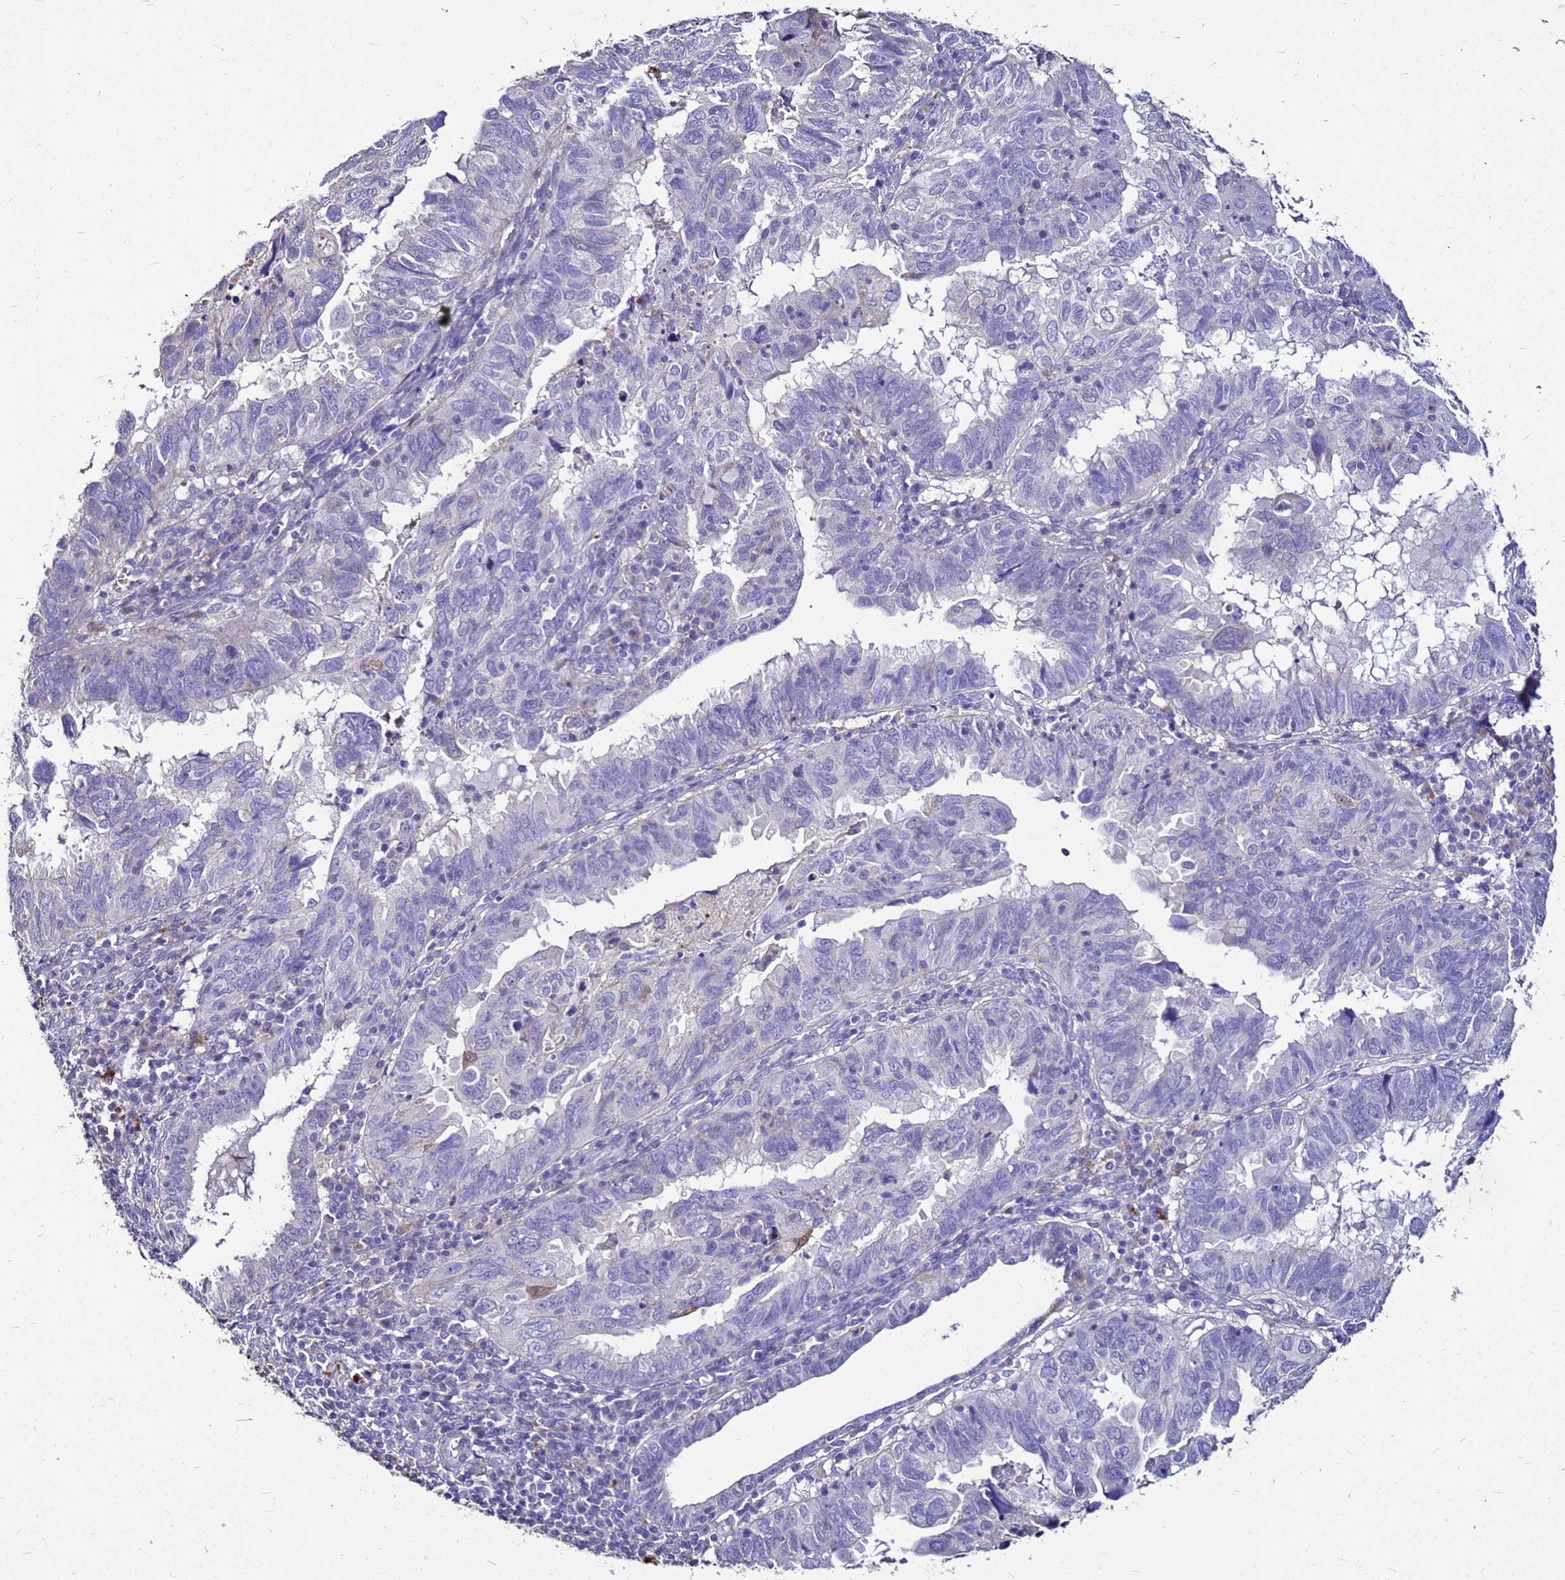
{"staining": {"intensity": "strong", "quantity": "<25%", "location": "cytoplasmic/membranous"}, "tissue": "endometrial cancer", "cell_type": "Tumor cells", "image_type": "cancer", "snomed": [{"axis": "morphology", "description": "Adenocarcinoma, NOS"}, {"axis": "topography", "description": "Uterus"}], "caption": "Protein staining demonstrates strong cytoplasmic/membranous expression in approximately <25% of tumor cells in endometrial adenocarcinoma.", "gene": "S100A2", "patient": {"sex": "female", "age": 77}}